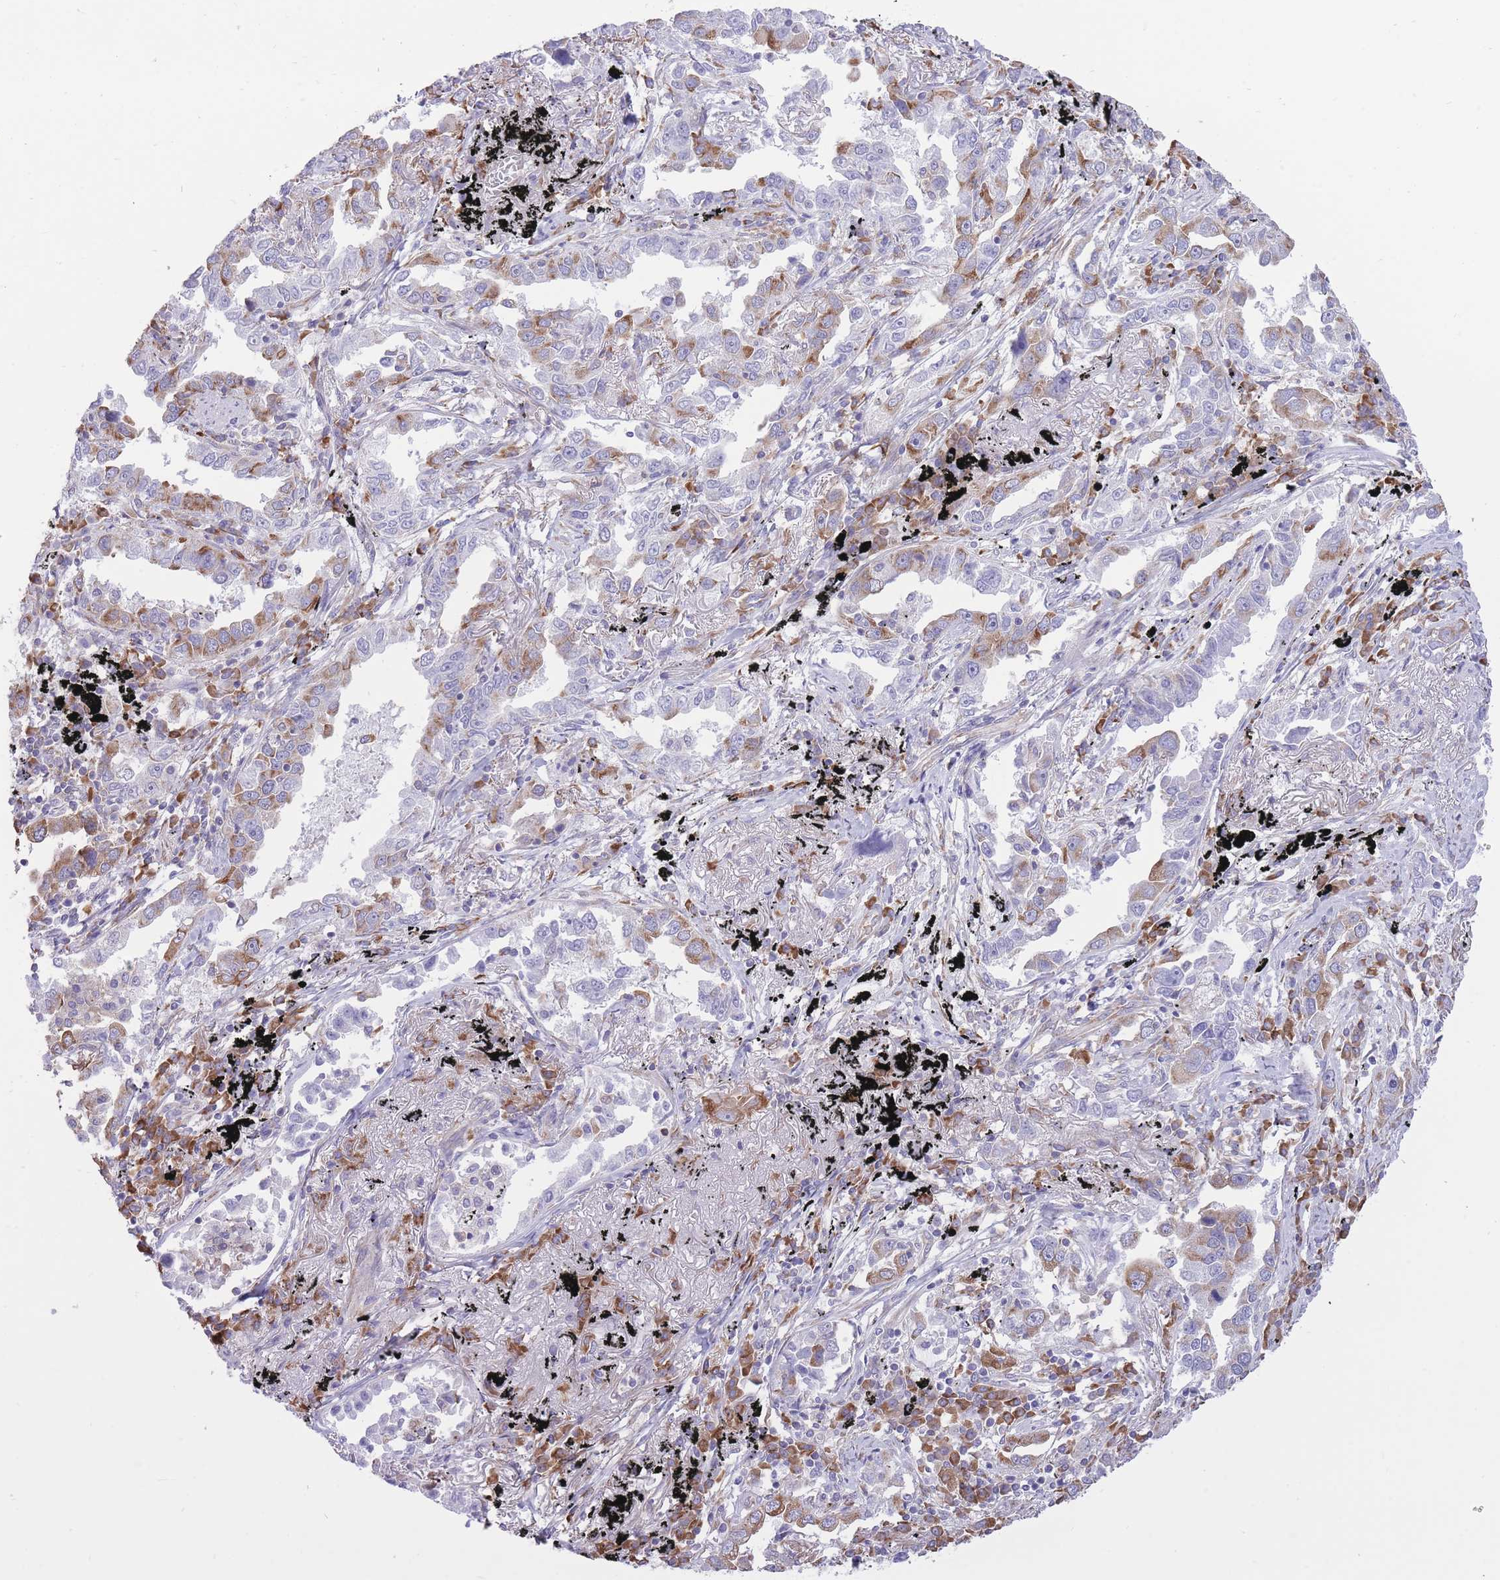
{"staining": {"intensity": "moderate", "quantity": "<25%", "location": "cytoplasmic/membranous"}, "tissue": "lung cancer", "cell_type": "Tumor cells", "image_type": "cancer", "snomed": [{"axis": "morphology", "description": "Adenocarcinoma, NOS"}, {"axis": "topography", "description": "Lung"}], "caption": "Tumor cells demonstrate moderate cytoplasmic/membranous staining in about <25% of cells in lung cancer. (brown staining indicates protein expression, while blue staining denotes nuclei).", "gene": "ZNF501", "patient": {"sex": "male", "age": 67}}